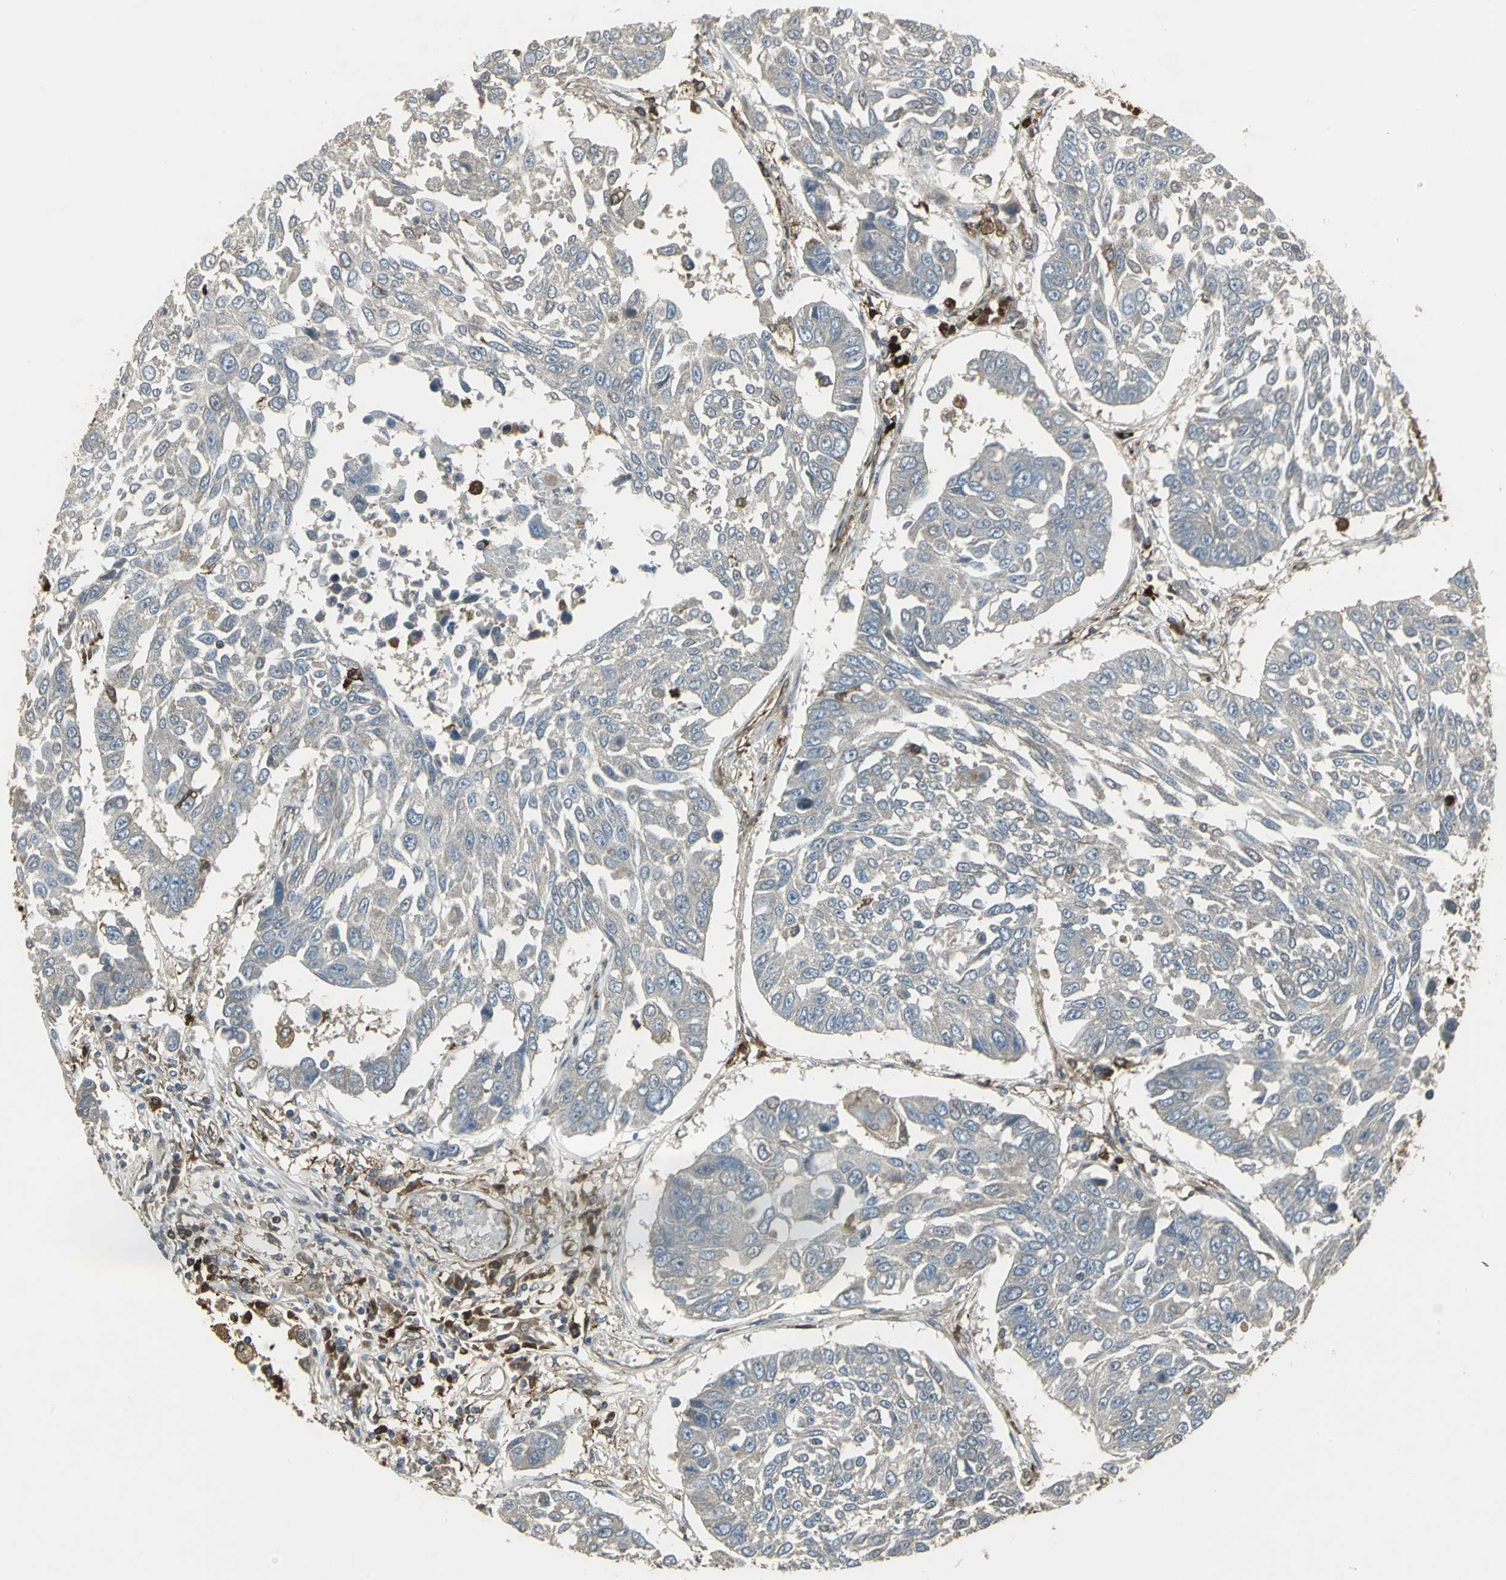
{"staining": {"intensity": "weak", "quantity": "25%-75%", "location": "cytoplasmic/membranous"}, "tissue": "lung cancer", "cell_type": "Tumor cells", "image_type": "cancer", "snomed": [{"axis": "morphology", "description": "Squamous cell carcinoma, NOS"}, {"axis": "topography", "description": "Lung"}], "caption": "High-power microscopy captured an immunohistochemistry (IHC) micrograph of lung squamous cell carcinoma, revealing weak cytoplasmic/membranous staining in about 25%-75% of tumor cells. The protein of interest is stained brown, and the nuclei are stained in blue (DAB (3,3'-diaminobenzidine) IHC with brightfield microscopy, high magnification).", "gene": "PRXL2B", "patient": {"sex": "male", "age": 71}}